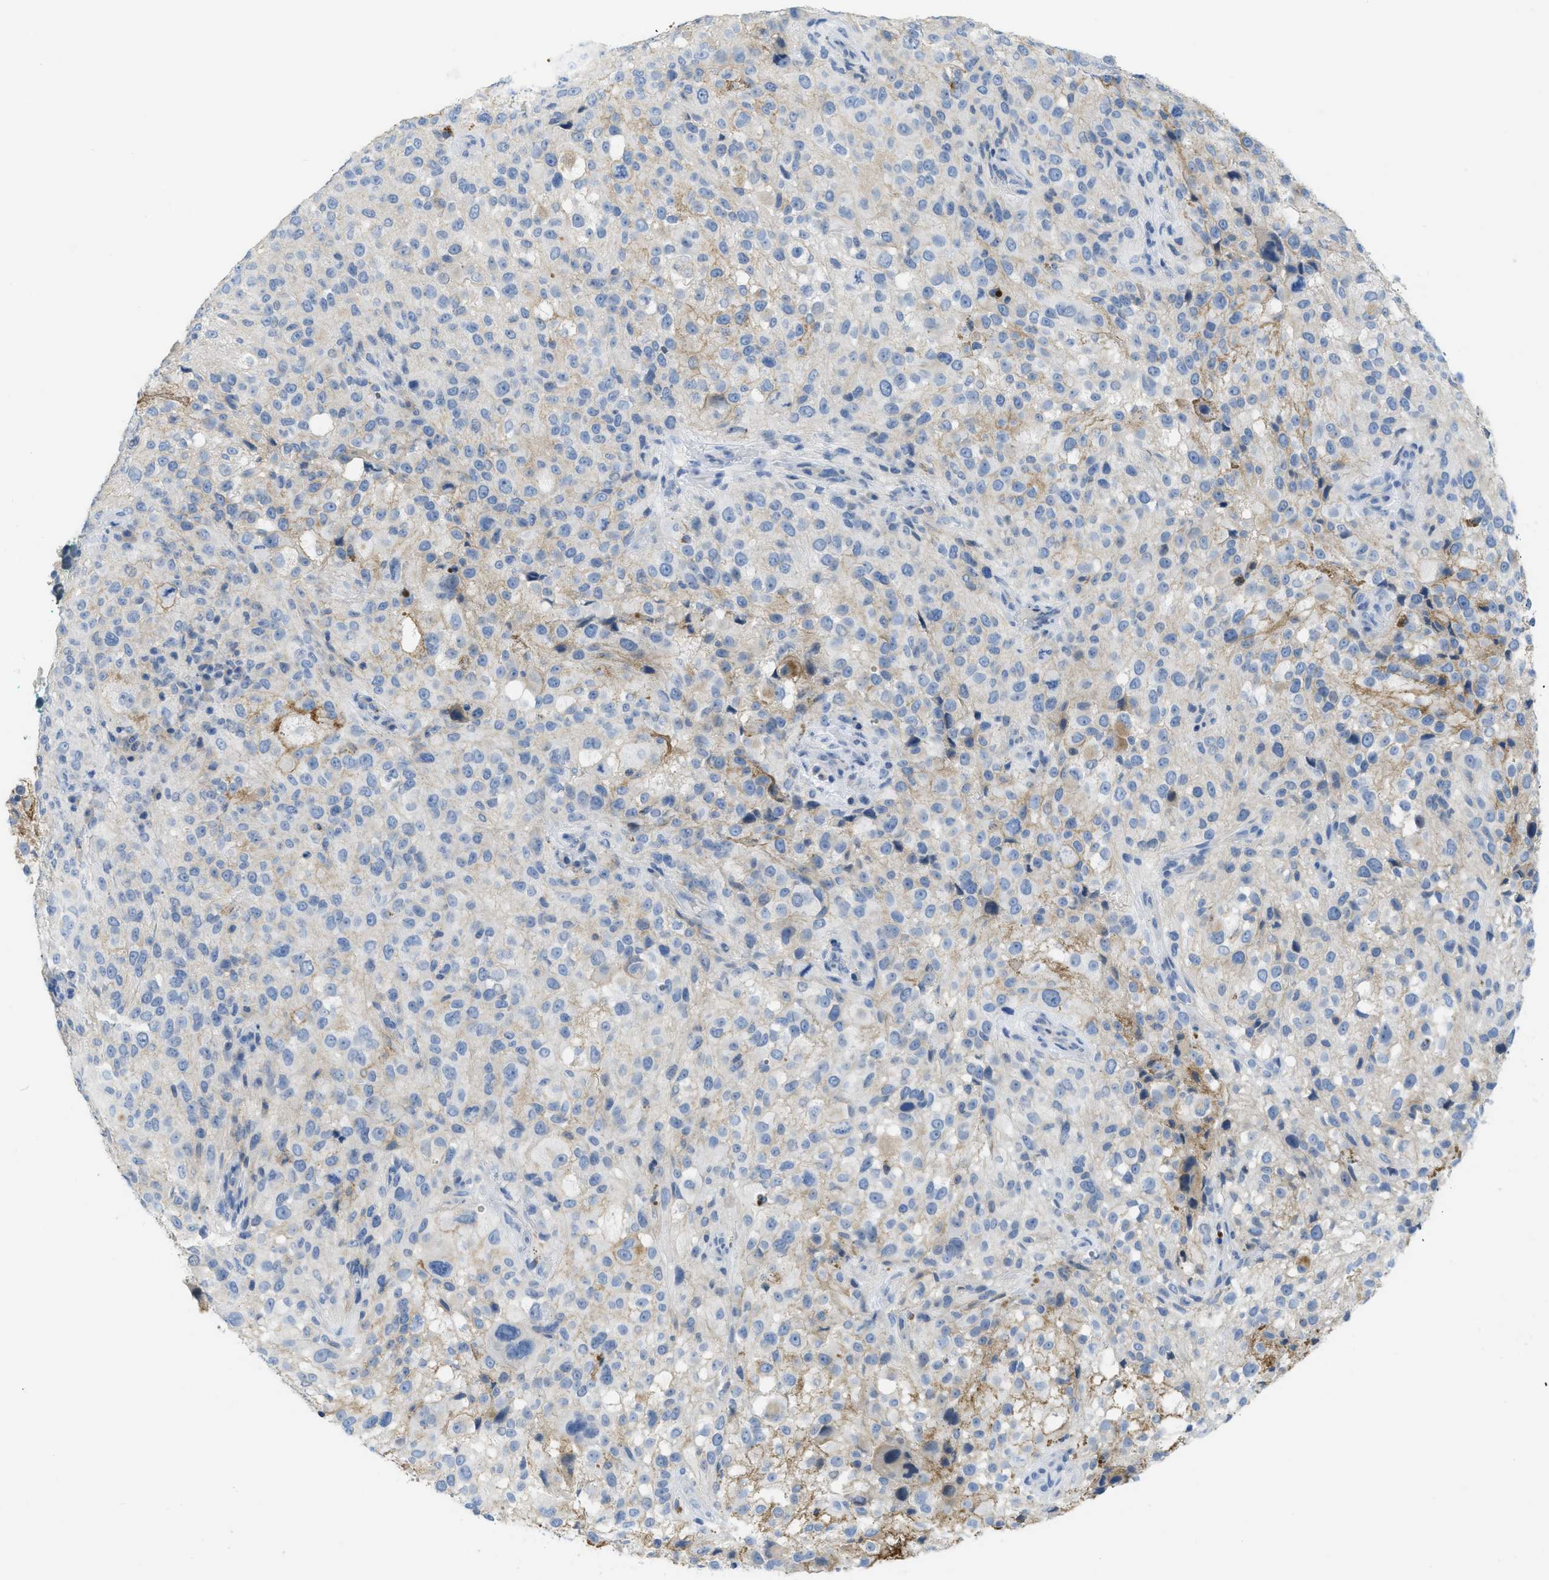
{"staining": {"intensity": "negative", "quantity": "none", "location": "none"}, "tissue": "melanoma", "cell_type": "Tumor cells", "image_type": "cancer", "snomed": [{"axis": "morphology", "description": "Necrosis, NOS"}, {"axis": "morphology", "description": "Malignant melanoma, NOS"}, {"axis": "topography", "description": "Skin"}], "caption": "This is an immunohistochemistry photomicrograph of melanoma. There is no positivity in tumor cells.", "gene": "CNNM4", "patient": {"sex": "female", "age": 87}}